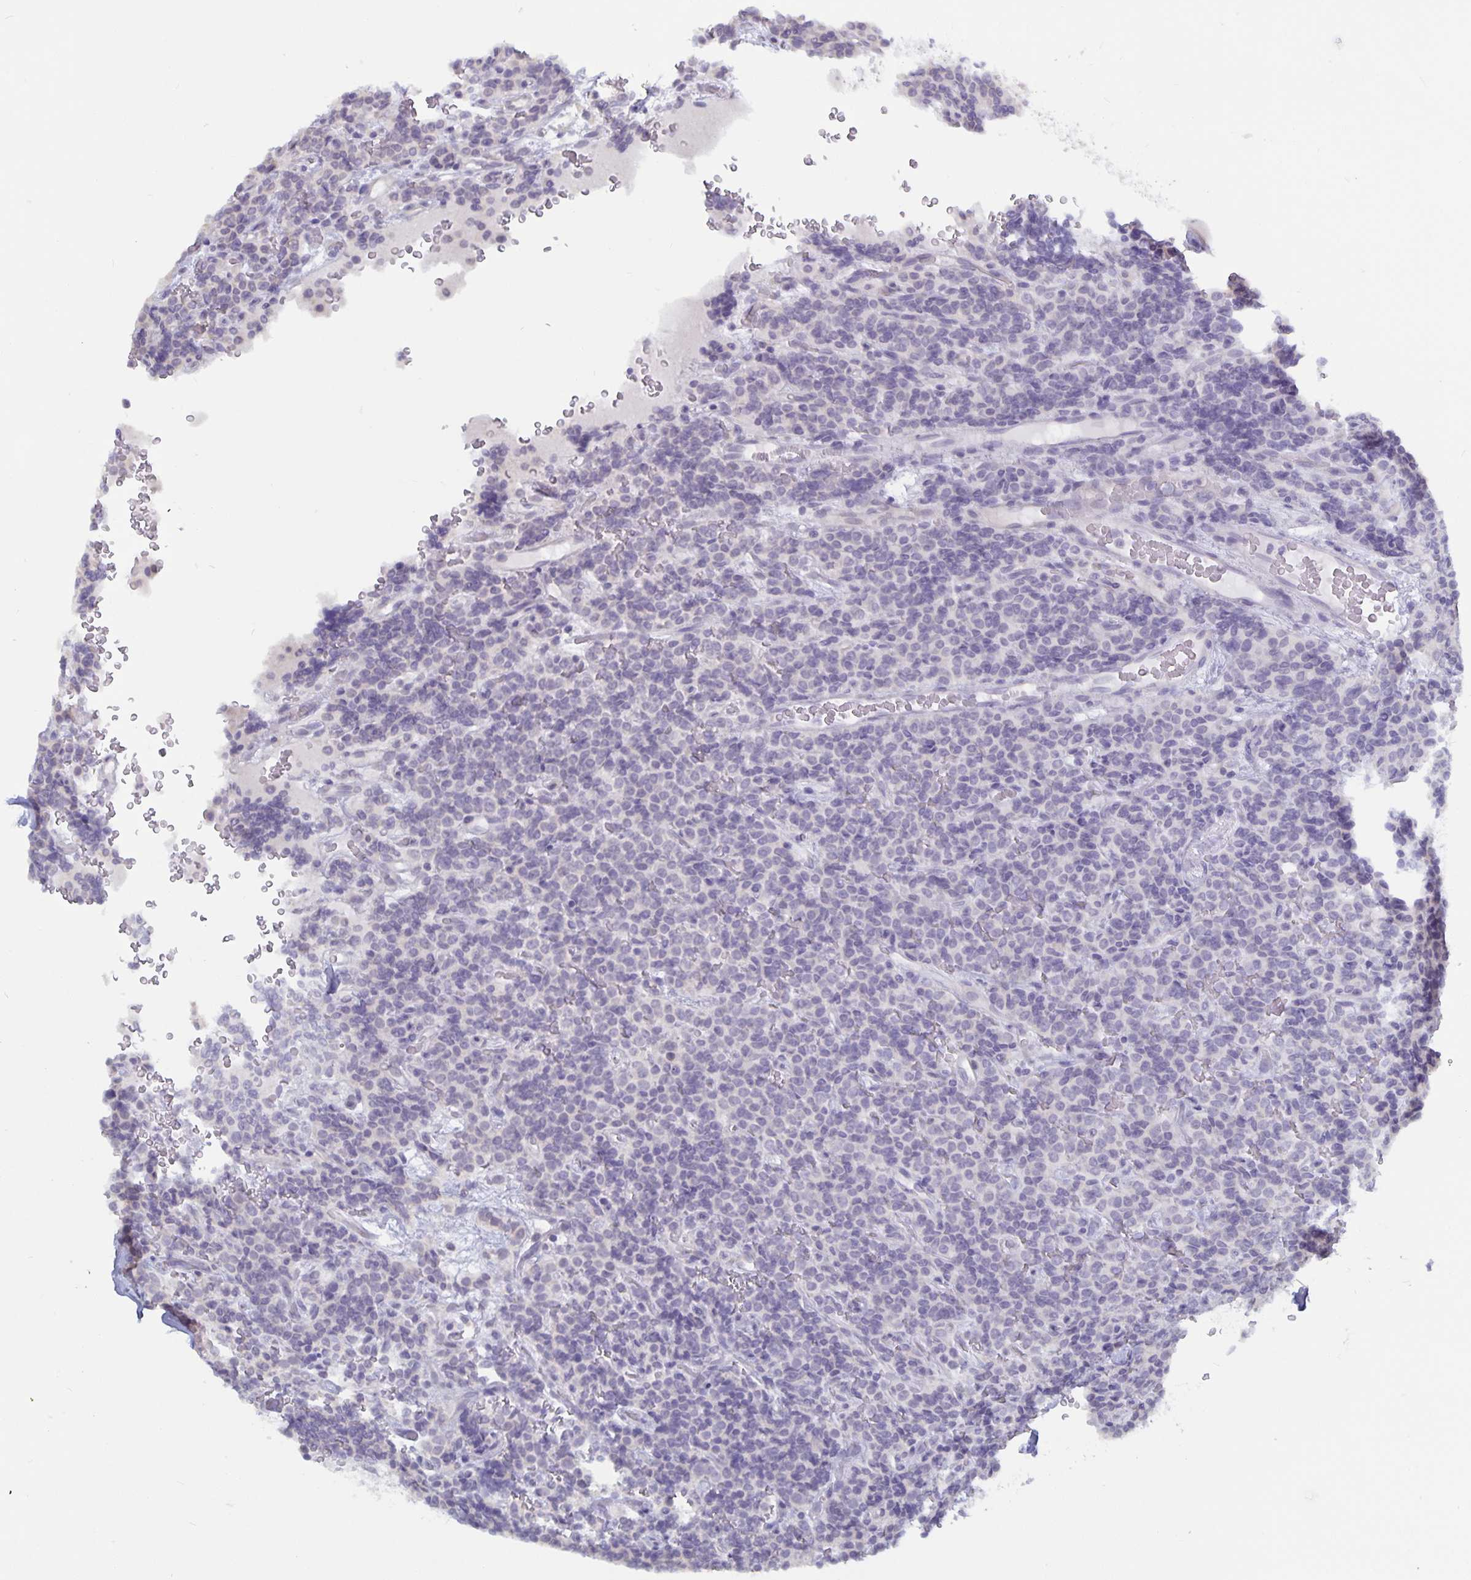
{"staining": {"intensity": "negative", "quantity": "none", "location": "none"}, "tissue": "carcinoid", "cell_type": "Tumor cells", "image_type": "cancer", "snomed": [{"axis": "morphology", "description": "Carcinoid, malignant, NOS"}, {"axis": "topography", "description": "Pancreas"}], "caption": "This is an immunohistochemistry image of human malignant carcinoid. There is no expression in tumor cells.", "gene": "PLCB3", "patient": {"sex": "male", "age": 36}}